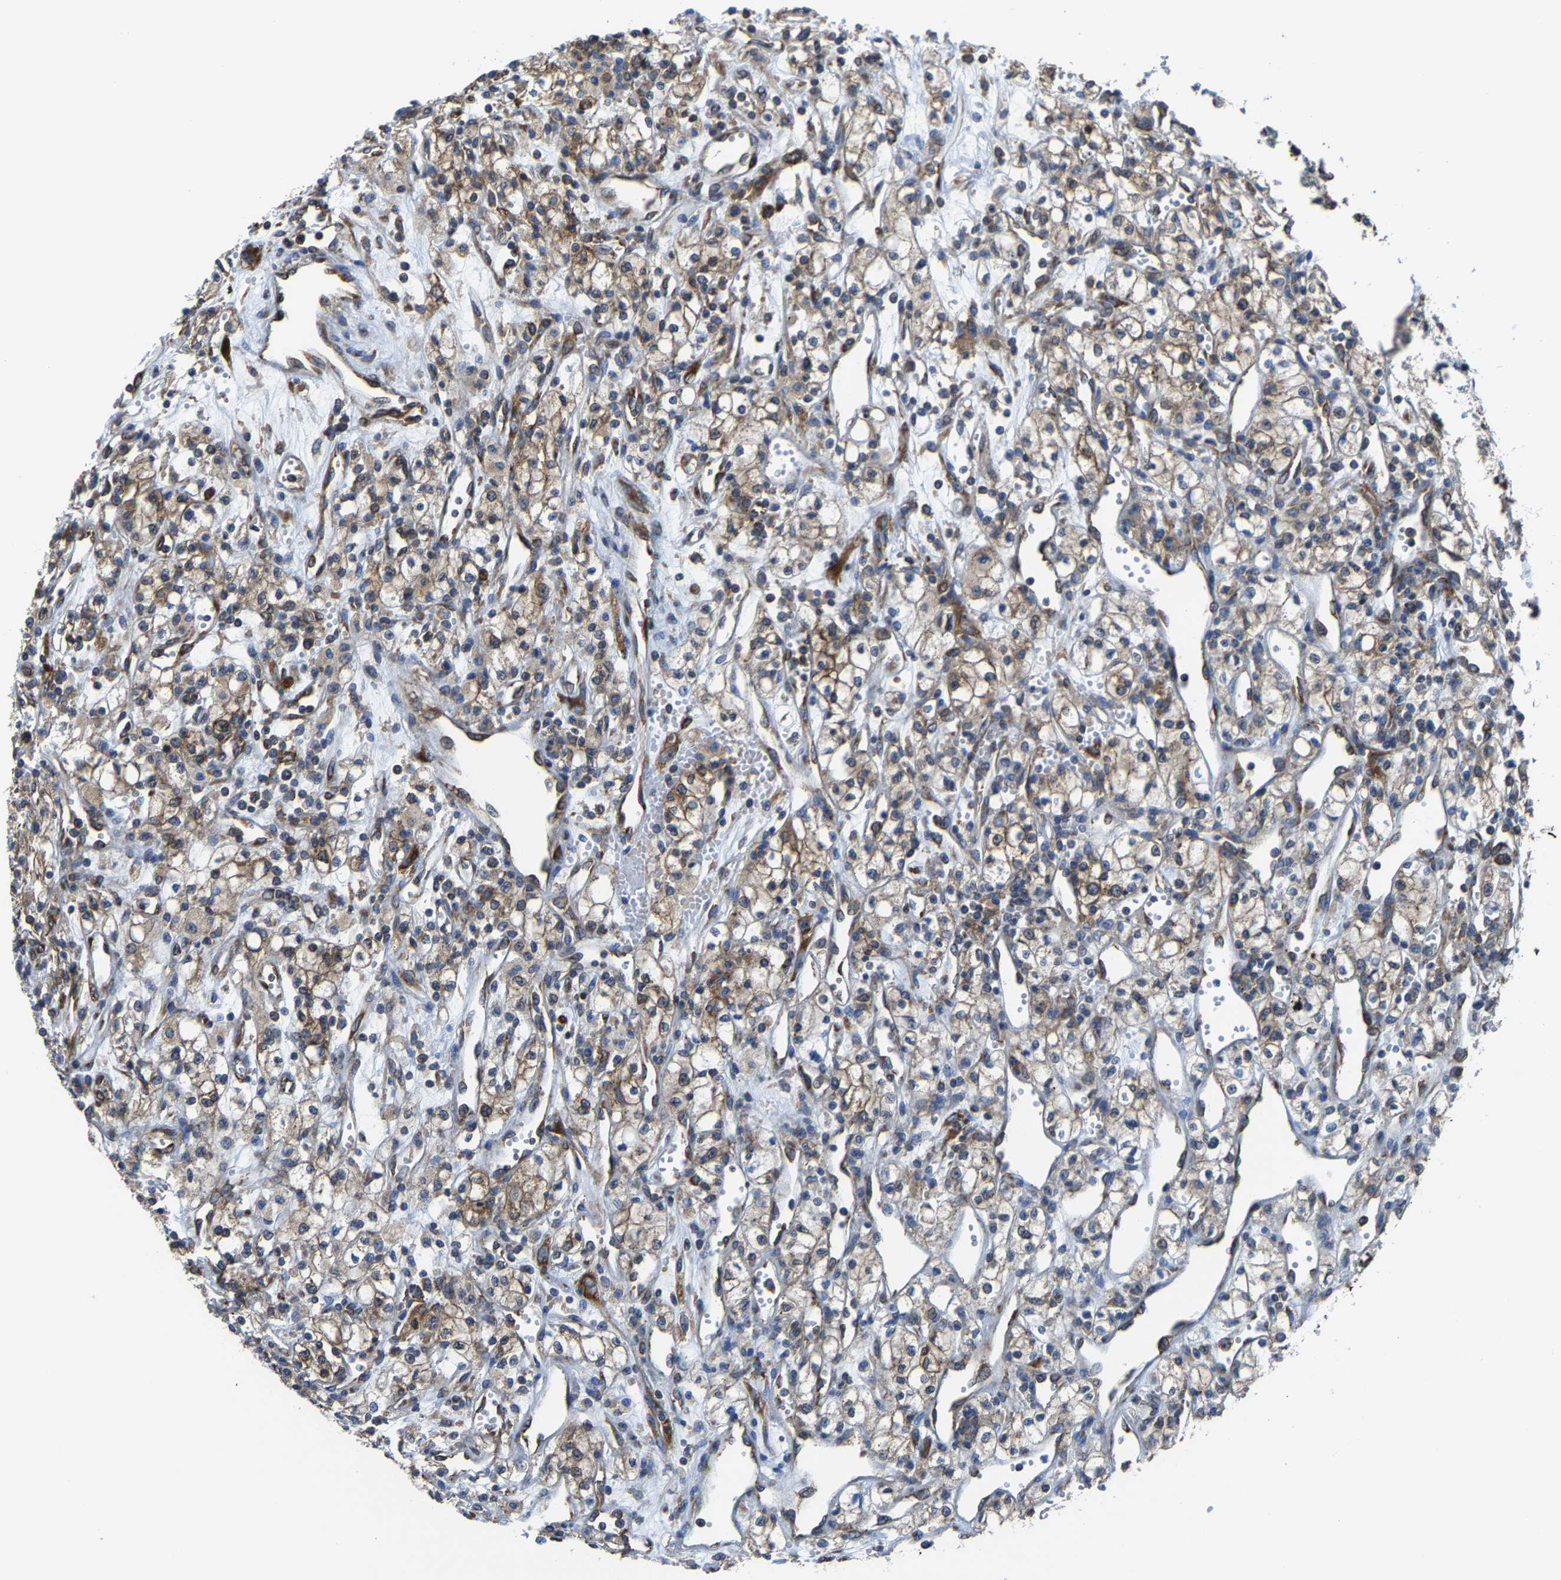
{"staining": {"intensity": "moderate", "quantity": "25%-75%", "location": "cytoplasmic/membranous"}, "tissue": "renal cancer", "cell_type": "Tumor cells", "image_type": "cancer", "snomed": [{"axis": "morphology", "description": "Adenocarcinoma, NOS"}, {"axis": "topography", "description": "Kidney"}], "caption": "Renal adenocarcinoma stained with a protein marker demonstrates moderate staining in tumor cells.", "gene": "G3BP2", "patient": {"sex": "male", "age": 59}}